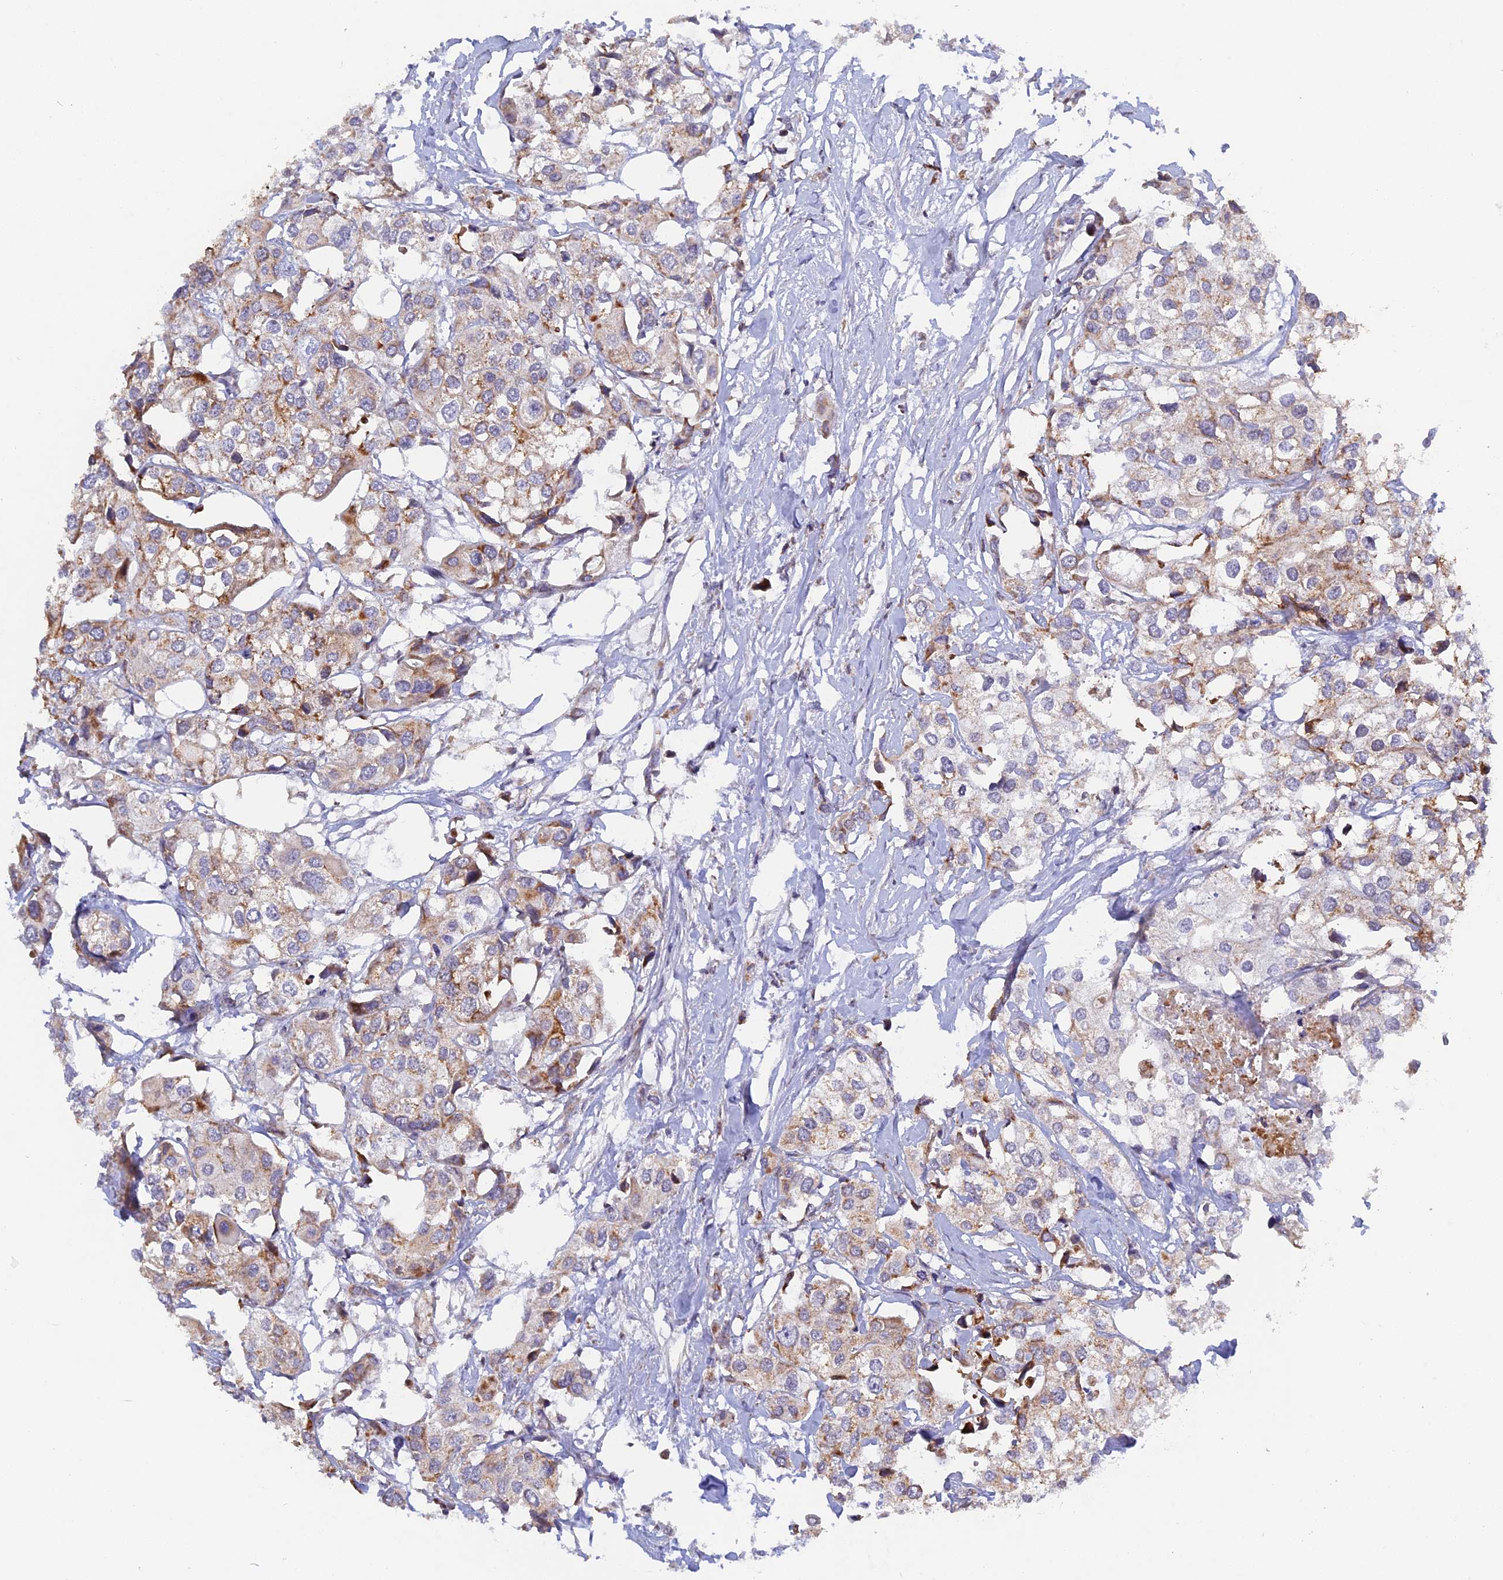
{"staining": {"intensity": "moderate", "quantity": "<25%", "location": "cytoplasmic/membranous"}, "tissue": "urothelial cancer", "cell_type": "Tumor cells", "image_type": "cancer", "snomed": [{"axis": "morphology", "description": "Urothelial carcinoma, High grade"}, {"axis": "topography", "description": "Urinary bladder"}], "caption": "Protein staining demonstrates moderate cytoplasmic/membranous expression in about <25% of tumor cells in high-grade urothelial carcinoma. Immunohistochemistry (ihc) stains the protein of interest in brown and the nuclei are stained blue.", "gene": "MPV17L", "patient": {"sex": "male", "age": 64}}